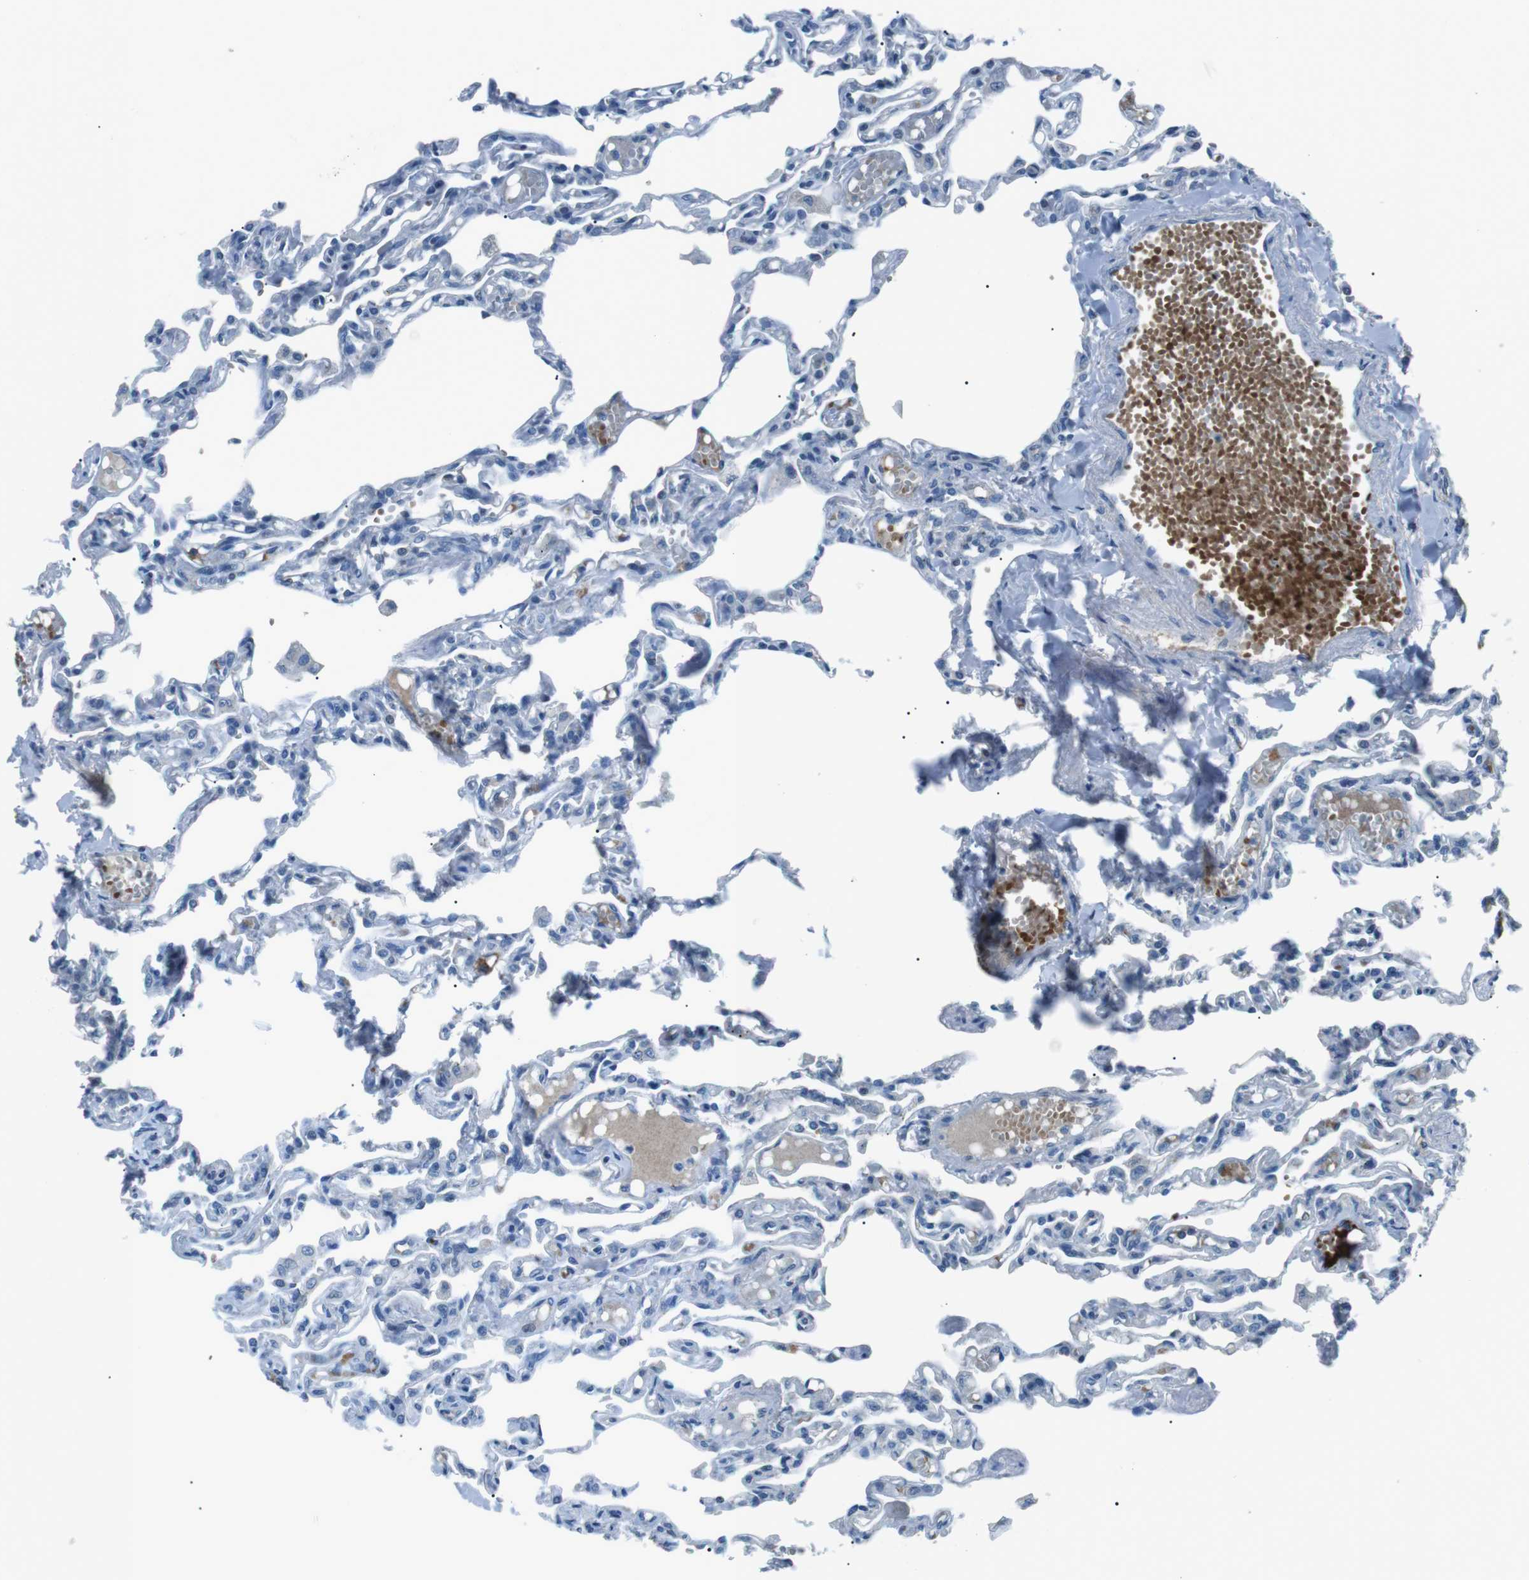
{"staining": {"intensity": "negative", "quantity": "none", "location": "none"}, "tissue": "lung", "cell_type": "Alveolar cells", "image_type": "normal", "snomed": [{"axis": "morphology", "description": "Normal tissue, NOS"}, {"axis": "topography", "description": "Lung"}], "caption": "DAB immunohistochemical staining of normal human lung shows no significant expression in alveolar cells.", "gene": "ST6GAL1", "patient": {"sex": "male", "age": 21}}